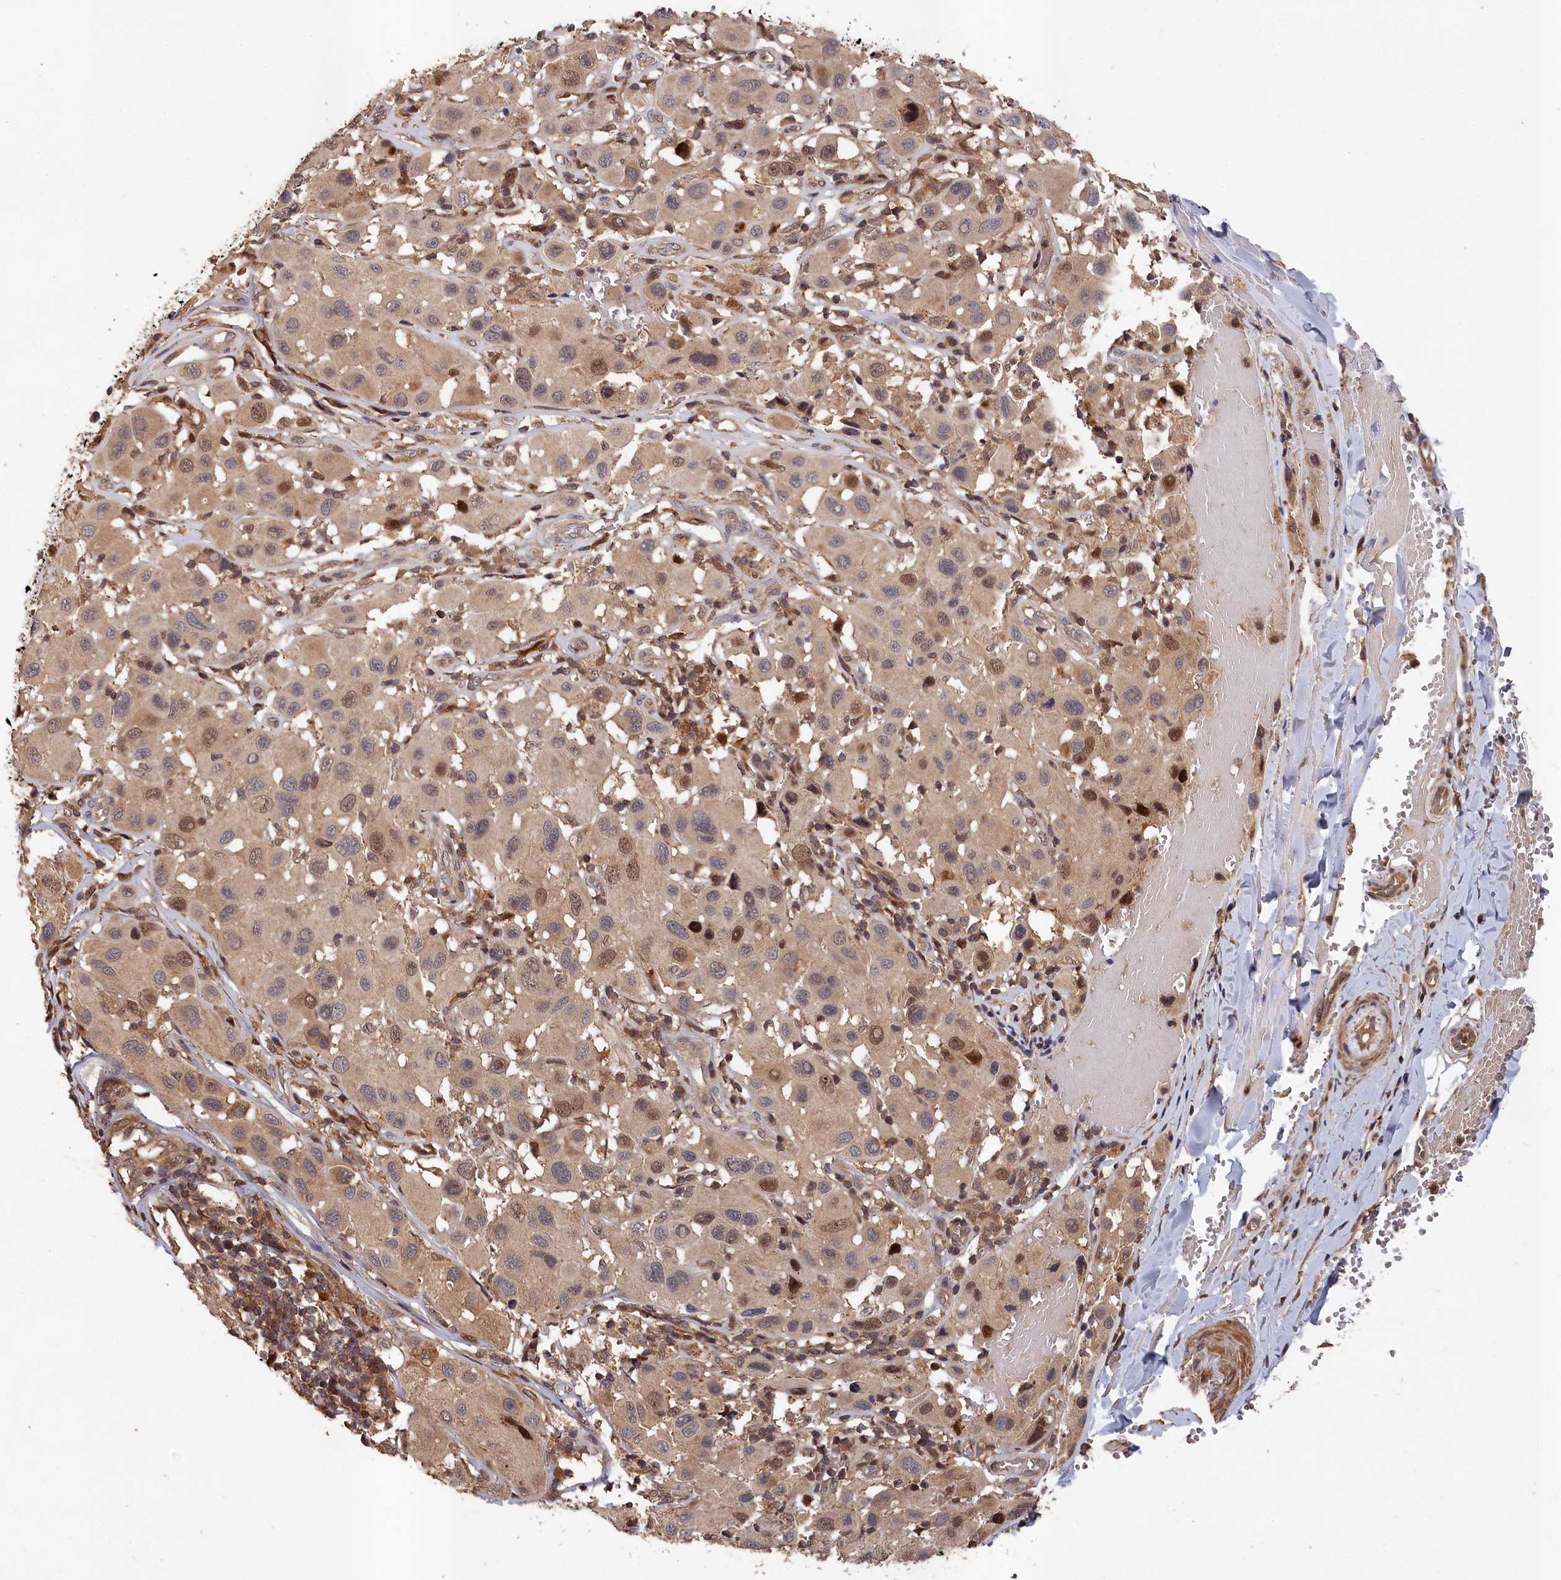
{"staining": {"intensity": "moderate", "quantity": "<25%", "location": "cytoplasmic/membranous,nuclear"}, "tissue": "melanoma", "cell_type": "Tumor cells", "image_type": "cancer", "snomed": [{"axis": "morphology", "description": "Malignant melanoma, Metastatic site"}, {"axis": "topography", "description": "Skin"}], "caption": "Protein expression analysis of human malignant melanoma (metastatic site) reveals moderate cytoplasmic/membranous and nuclear positivity in approximately <25% of tumor cells.", "gene": "RMI2", "patient": {"sex": "male", "age": 41}}